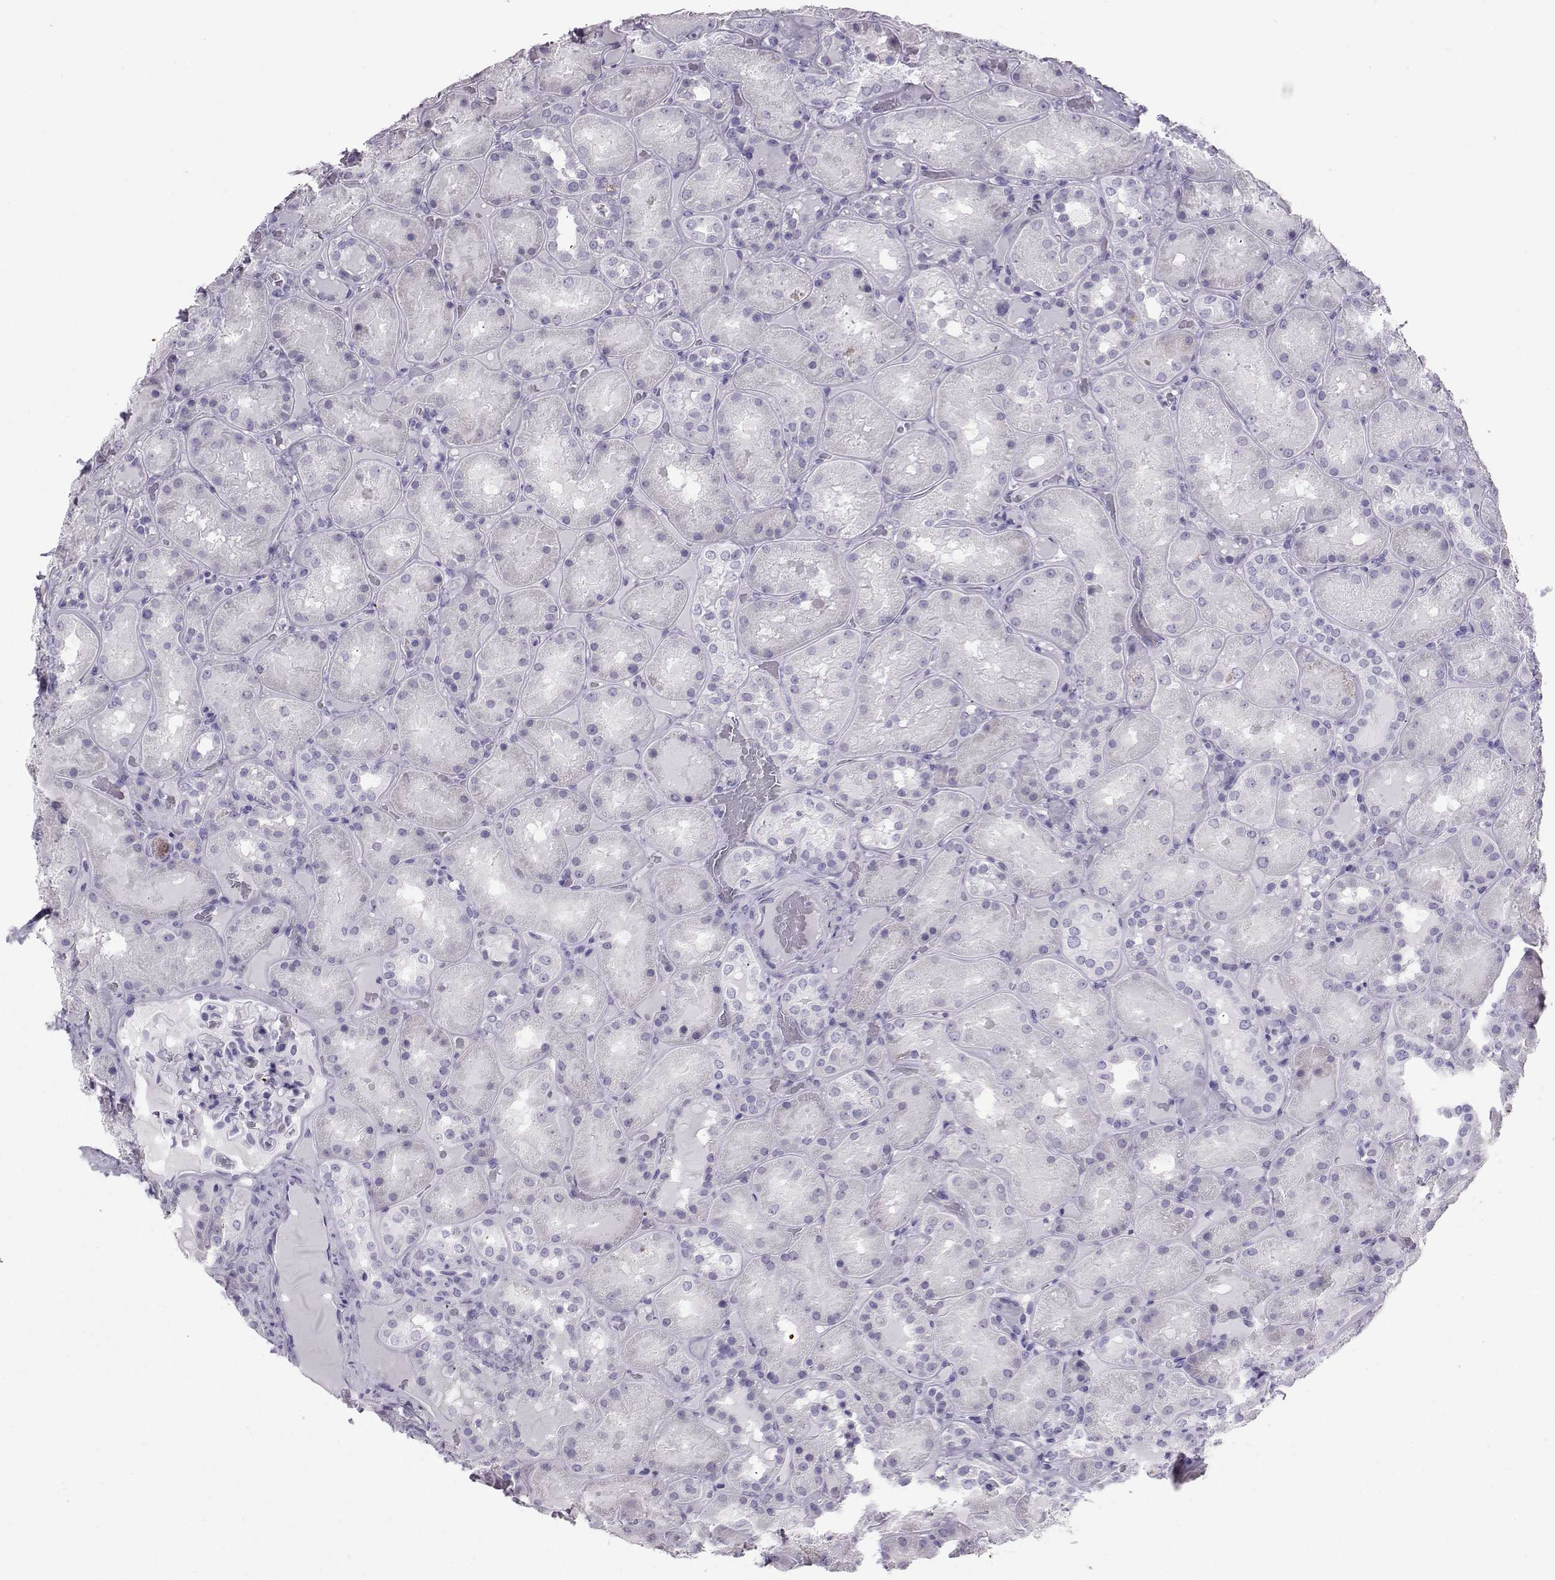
{"staining": {"intensity": "negative", "quantity": "none", "location": "none"}, "tissue": "kidney", "cell_type": "Cells in glomeruli", "image_type": "normal", "snomed": [{"axis": "morphology", "description": "Normal tissue, NOS"}, {"axis": "topography", "description": "Kidney"}], "caption": "IHC of normal human kidney demonstrates no staining in cells in glomeruli. (DAB immunohistochemistry (IHC), high magnification).", "gene": "IQCD", "patient": {"sex": "male", "age": 73}}